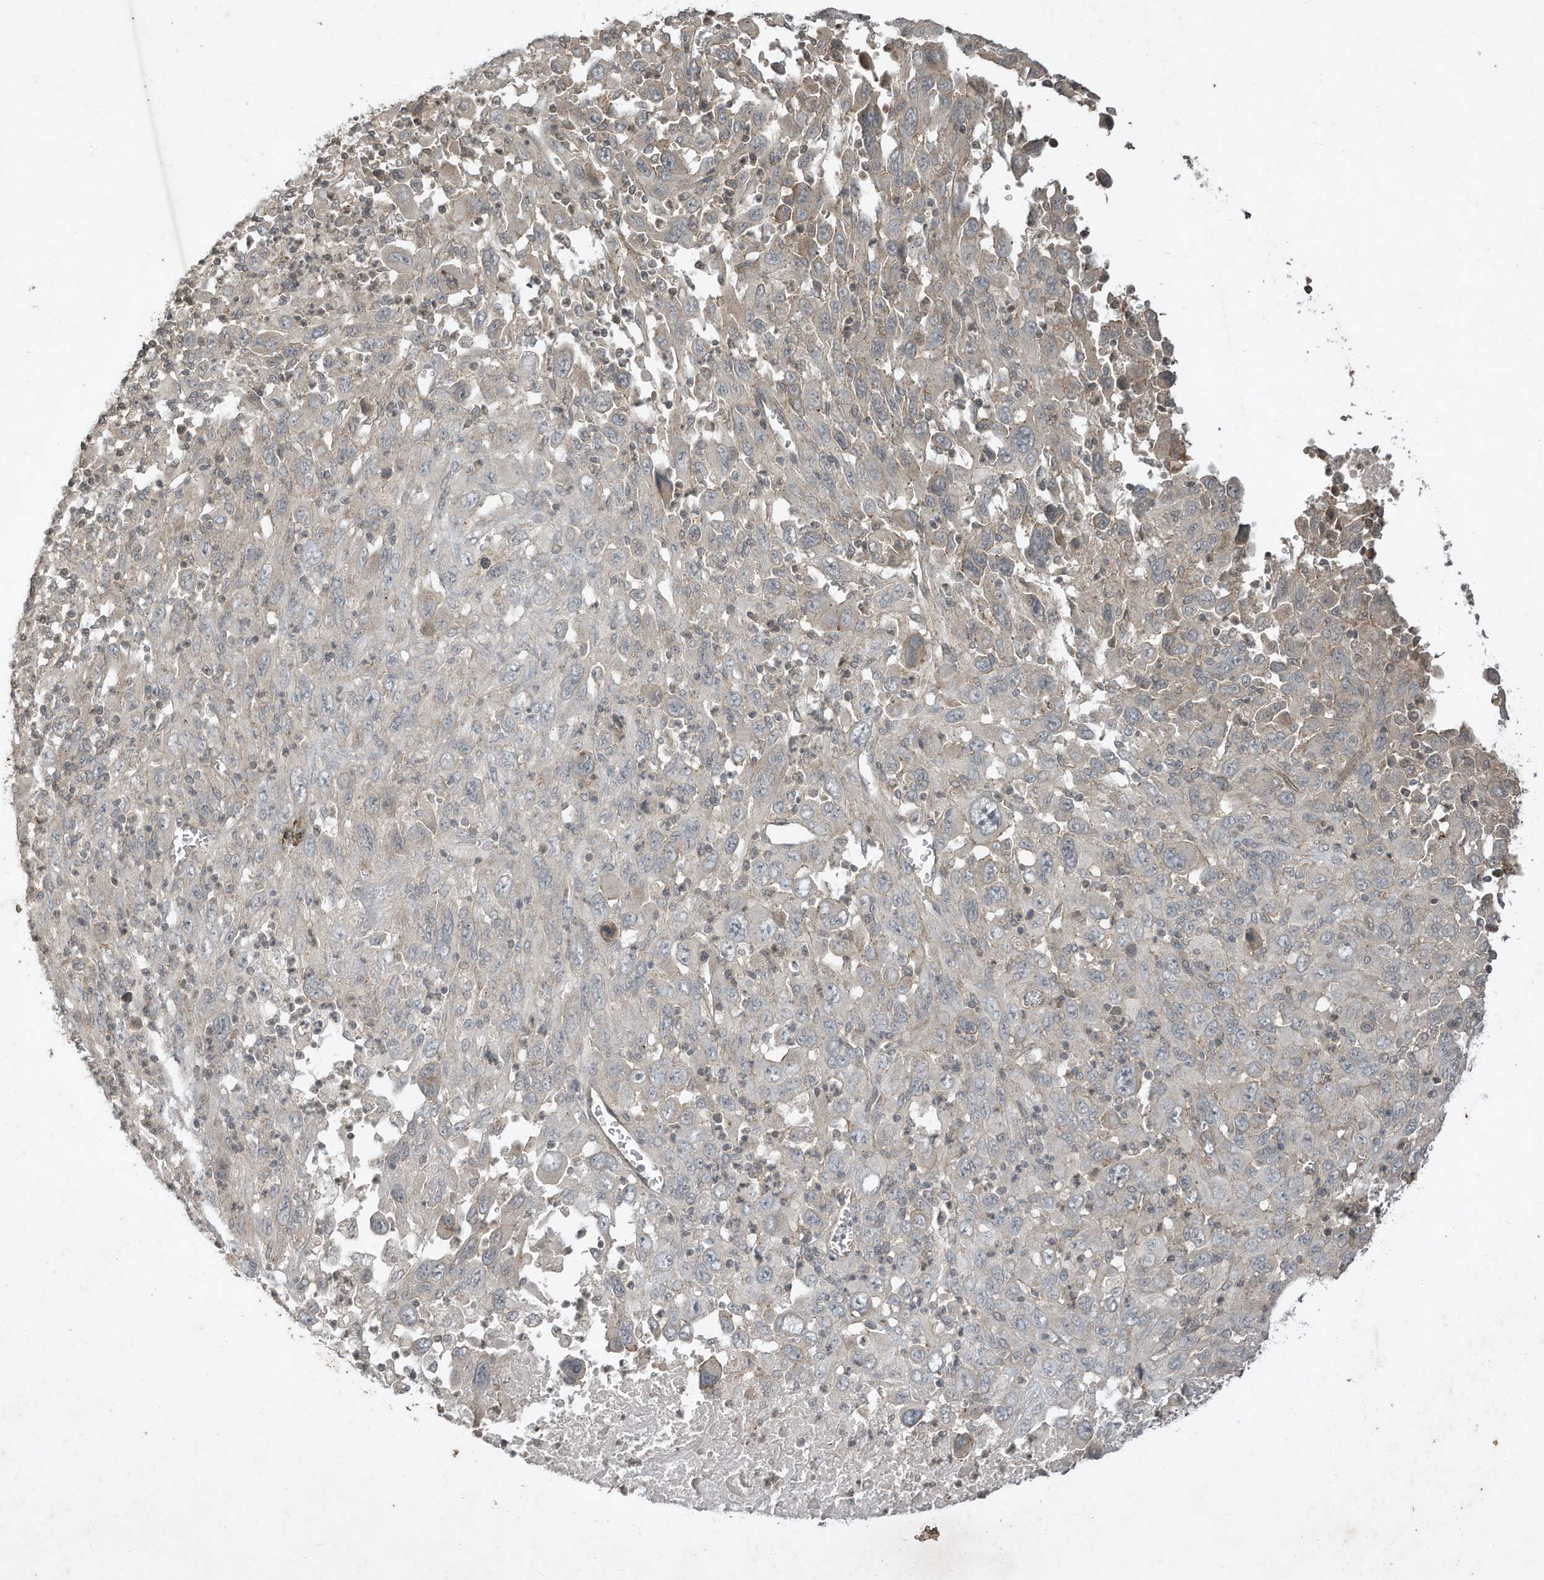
{"staining": {"intensity": "negative", "quantity": "none", "location": "none"}, "tissue": "melanoma", "cell_type": "Tumor cells", "image_type": "cancer", "snomed": [{"axis": "morphology", "description": "Malignant melanoma, Metastatic site"}, {"axis": "topography", "description": "Skin"}], "caption": "An image of melanoma stained for a protein shows no brown staining in tumor cells.", "gene": "MATN2", "patient": {"sex": "female", "age": 56}}